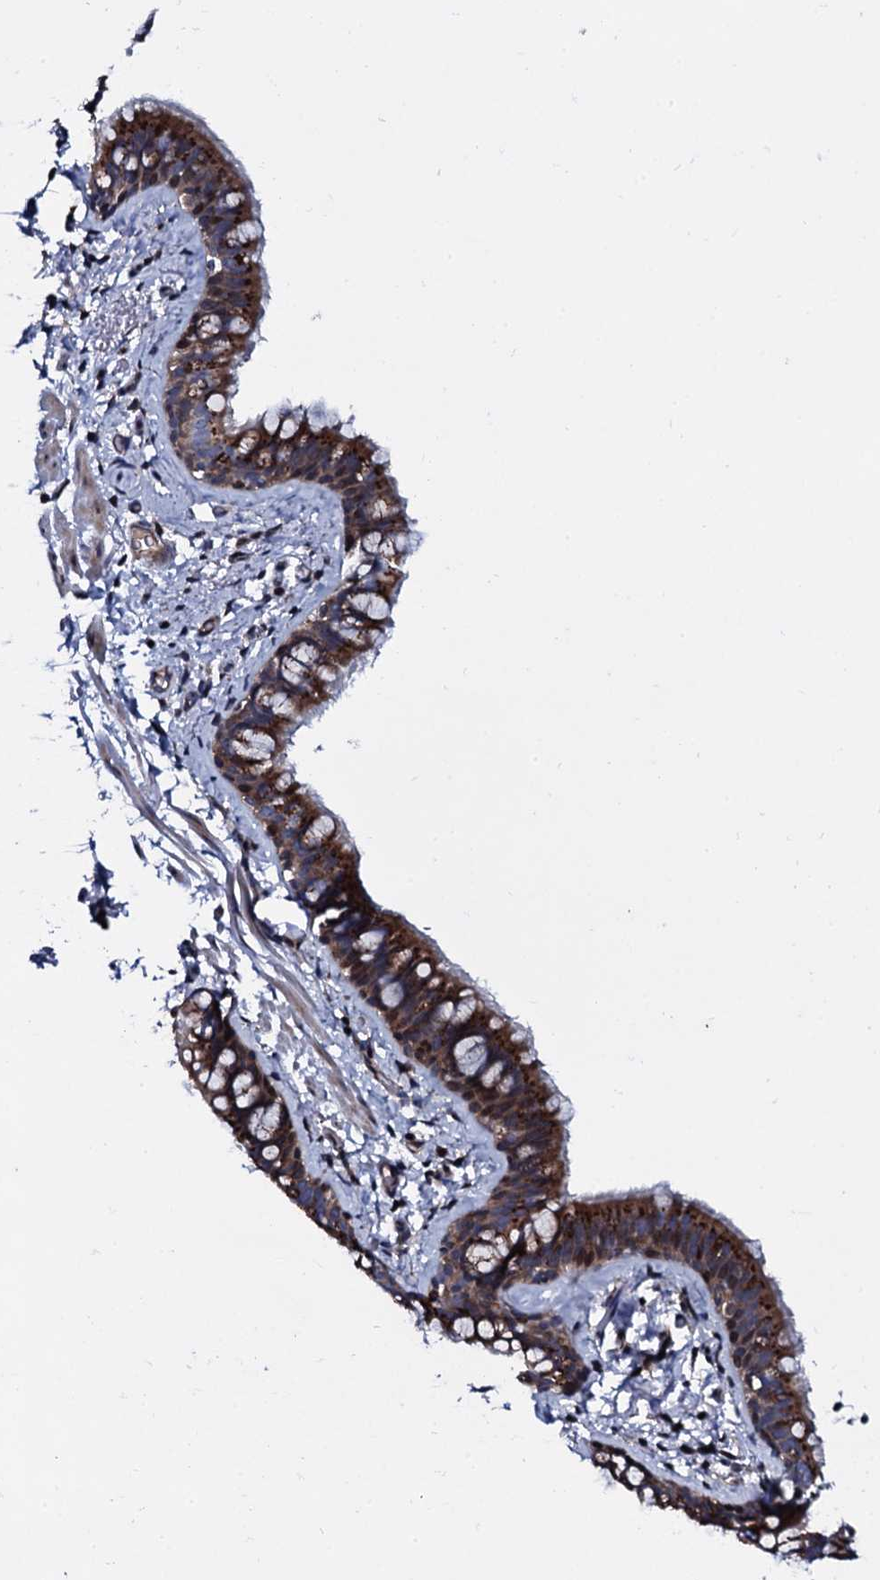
{"staining": {"intensity": "strong", "quantity": ">75%", "location": "cytoplasmic/membranous"}, "tissue": "bronchus", "cell_type": "Respiratory epithelial cells", "image_type": "normal", "snomed": [{"axis": "morphology", "description": "Normal tissue, NOS"}, {"axis": "topography", "description": "Cartilage tissue"}, {"axis": "topography", "description": "Bronchus"}], "caption": "A high-resolution histopathology image shows IHC staining of unremarkable bronchus, which shows strong cytoplasmic/membranous expression in about >75% of respiratory epithelial cells.", "gene": "PLET1", "patient": {"sex": "female", "age": 36}}